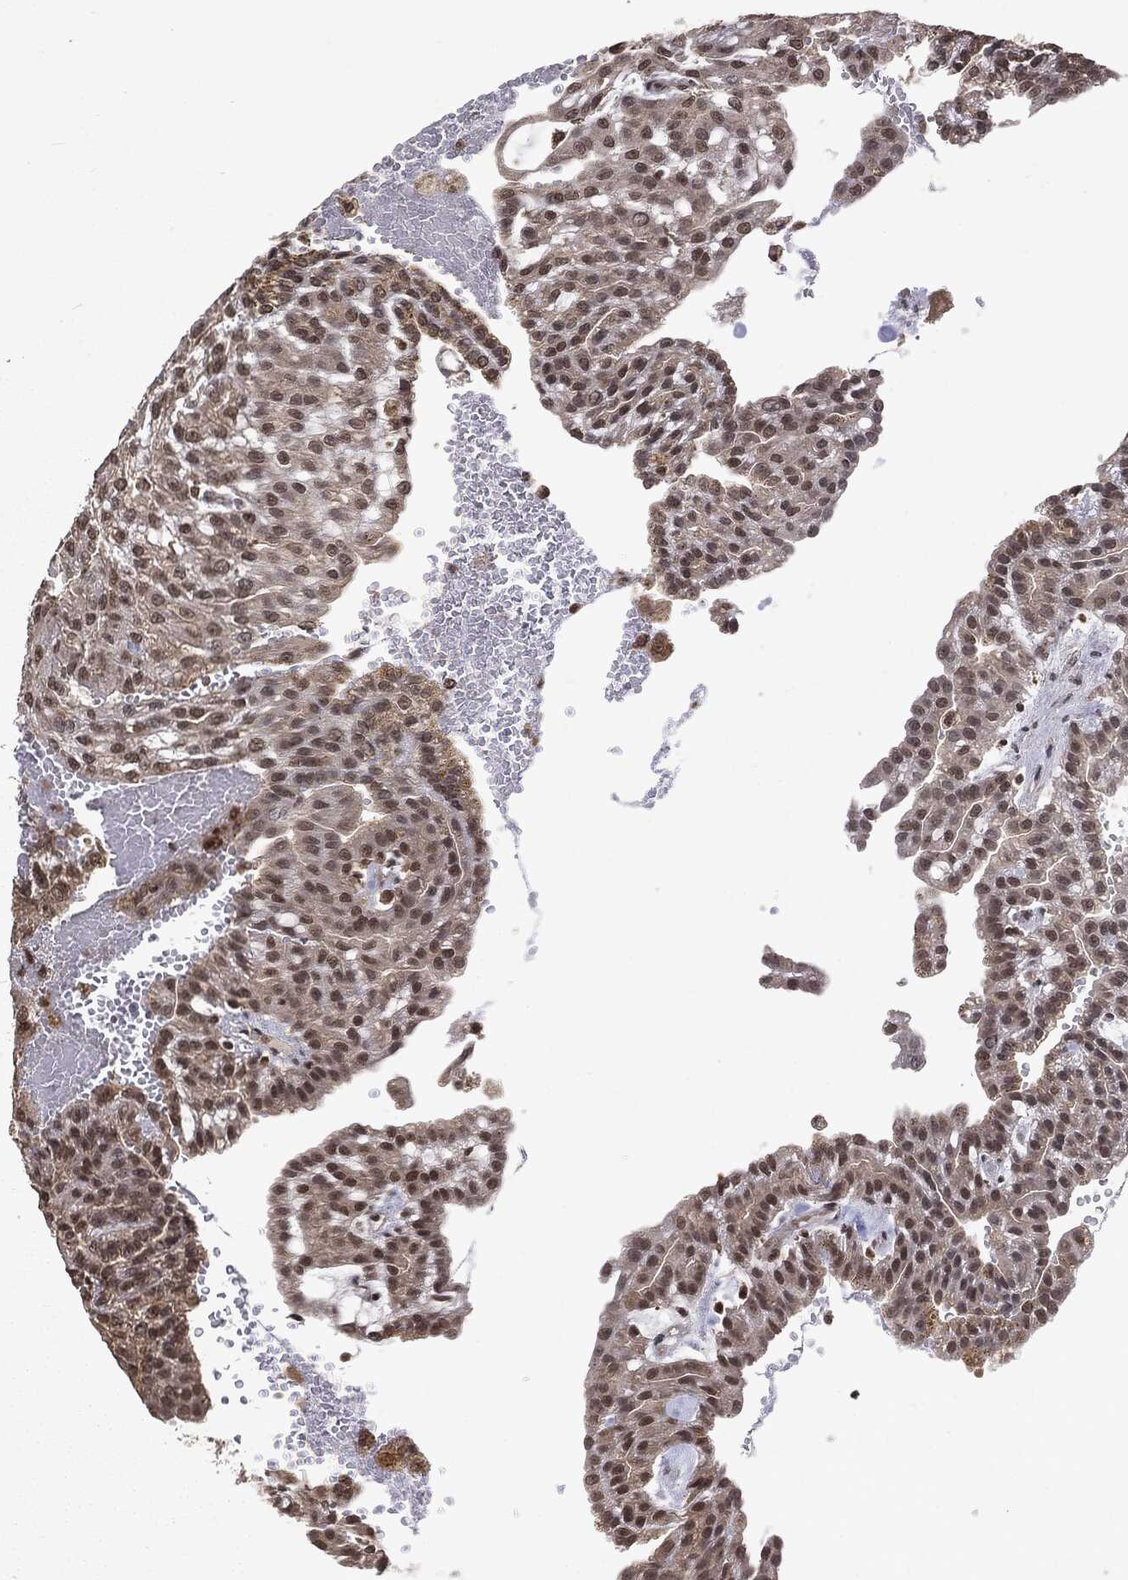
{"staining": {"intensity": "weak", "quantity": ">75%", "location": "cytoplasmic/membranous"}, "tissue": "renal cancer", "cell_type": "Tumor cells", "image_type": "cancer", "snomed": [{"axis": "morphology", "description": "Adenocarcinoma, NOS"}, {"axis": "topography", "description": "Kidney"}], "caption": "IHC (DAB) staining of human renal cancer reveals weak cytoplasmic/membranous protein expression in approximately >75% of tumor cells. The protein is stained brown, and the nuclei are stained in blue (DAB (3,3'-diaminobenzidine) IHC with brightfield microscopy, high magnification).", "gene": "CTDP1", "patient": {"sex": "male", "age": 63}}